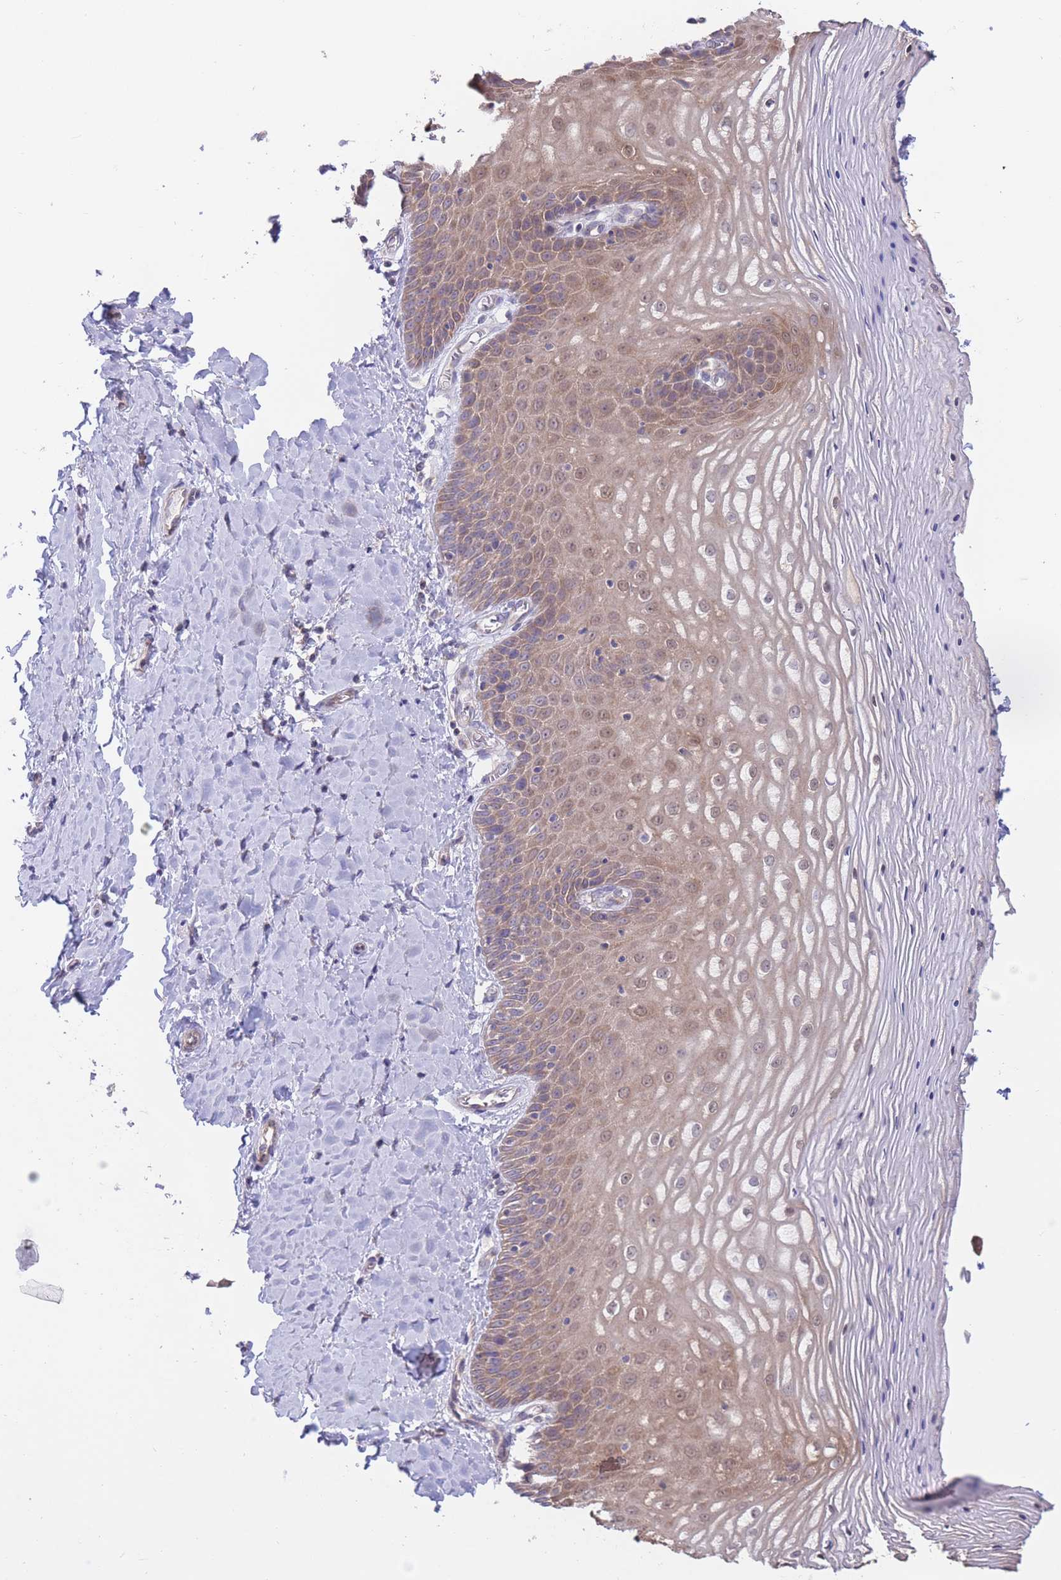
{"staining": {"intensity": "moderate", "quantity": "25%-75%", "location": "cytoplasmic/membranous,nuclear"}, "tissue": "vagina", "cell_type": "Squamous epithelial cells", "image_type": "normal", "snomed": [{"axis": "morphology", "description": "Normal tissue, NOS"}, {"axis": "topography", "description": "Vagina"}], "caption": "Immunohistochemical staining of unremarkable vagina shows medium levels of moderate cytoplasmic/membranous,nuclear staining in about 25%-75% of squamous epithelial cells. (Brightfield microscopy of DAB IHC at high magnification).", "gene": "ALS2CL", "patient": {"sex": "female", "age": 65}}